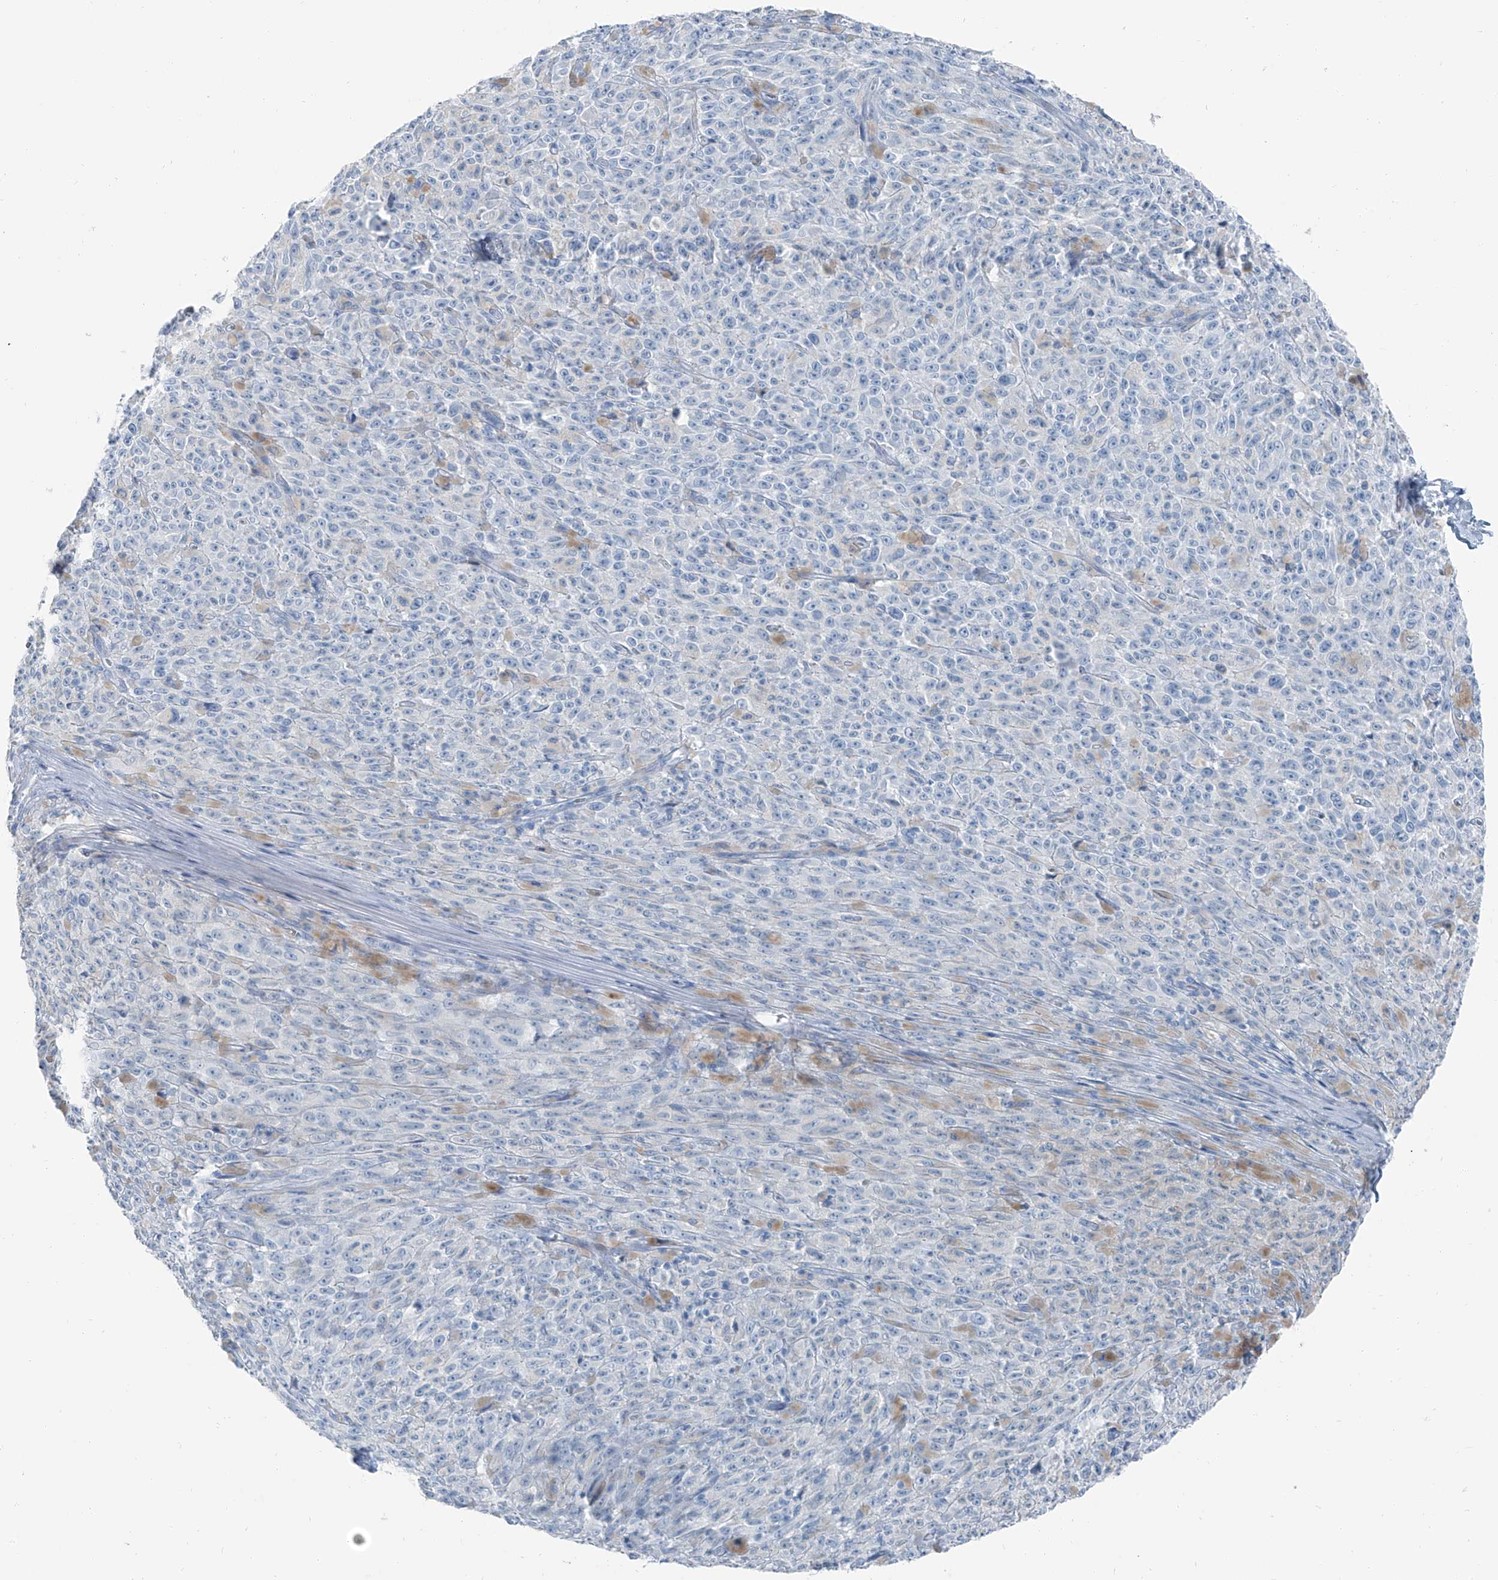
{"staining": {"intensity": "negative", "quantity": "none", "location": "none"}, "tissue": "melanoma", "cell_type": "Tumor cells", "image_type": "cancer", "snomed": [{"axis": "morphology", "description": "Malignant melanoma, NOS"}, {"axis": "topography", "description": "Skin"}], "caption": "Human melanoma stained for a protein using immunohistochemistry (IHC) exhibits no positivity in tumor cells.", "gene": "RGN", "patient": {"sex": "female", "age": 82}}